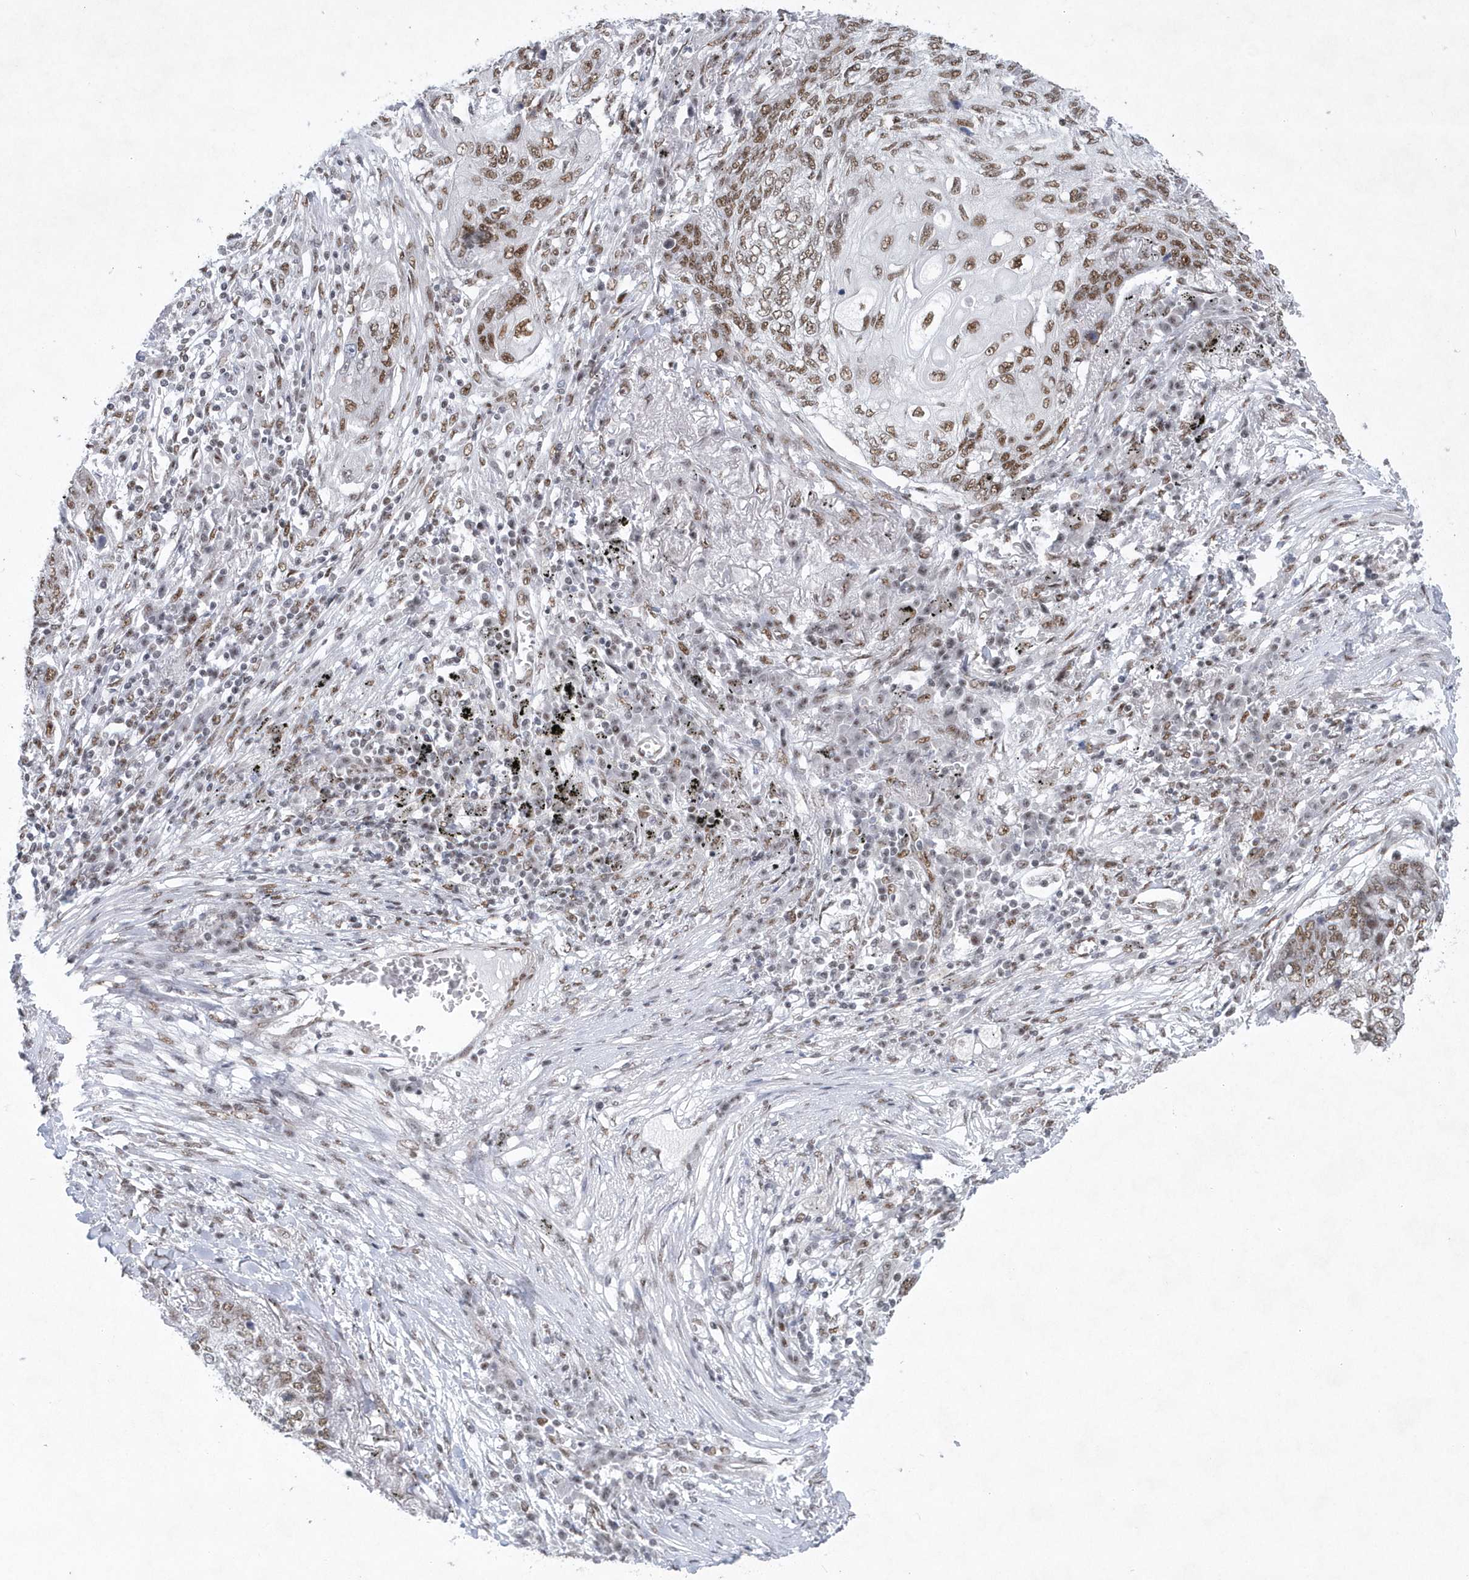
{"staining": {"intensity": "moderate", "quantity": ">75%", "location": "nuclear"}, "tissue": "lung cancer", "cell_type": "Tumor cells", "image_type": "cancer", "snomed": [{"axis": "morphology", "description": "Squamous cell carcinoma, NOS"}, {"axis": "topography", "description": "Lung"}], "caption": "Moderate nuclear expression is present in approximately >75% of tumor cells in lung cancer (squamous cell carcinoma).", "gene": "DCLRE1A", "patient": {"sex": "female", "age": 63}}